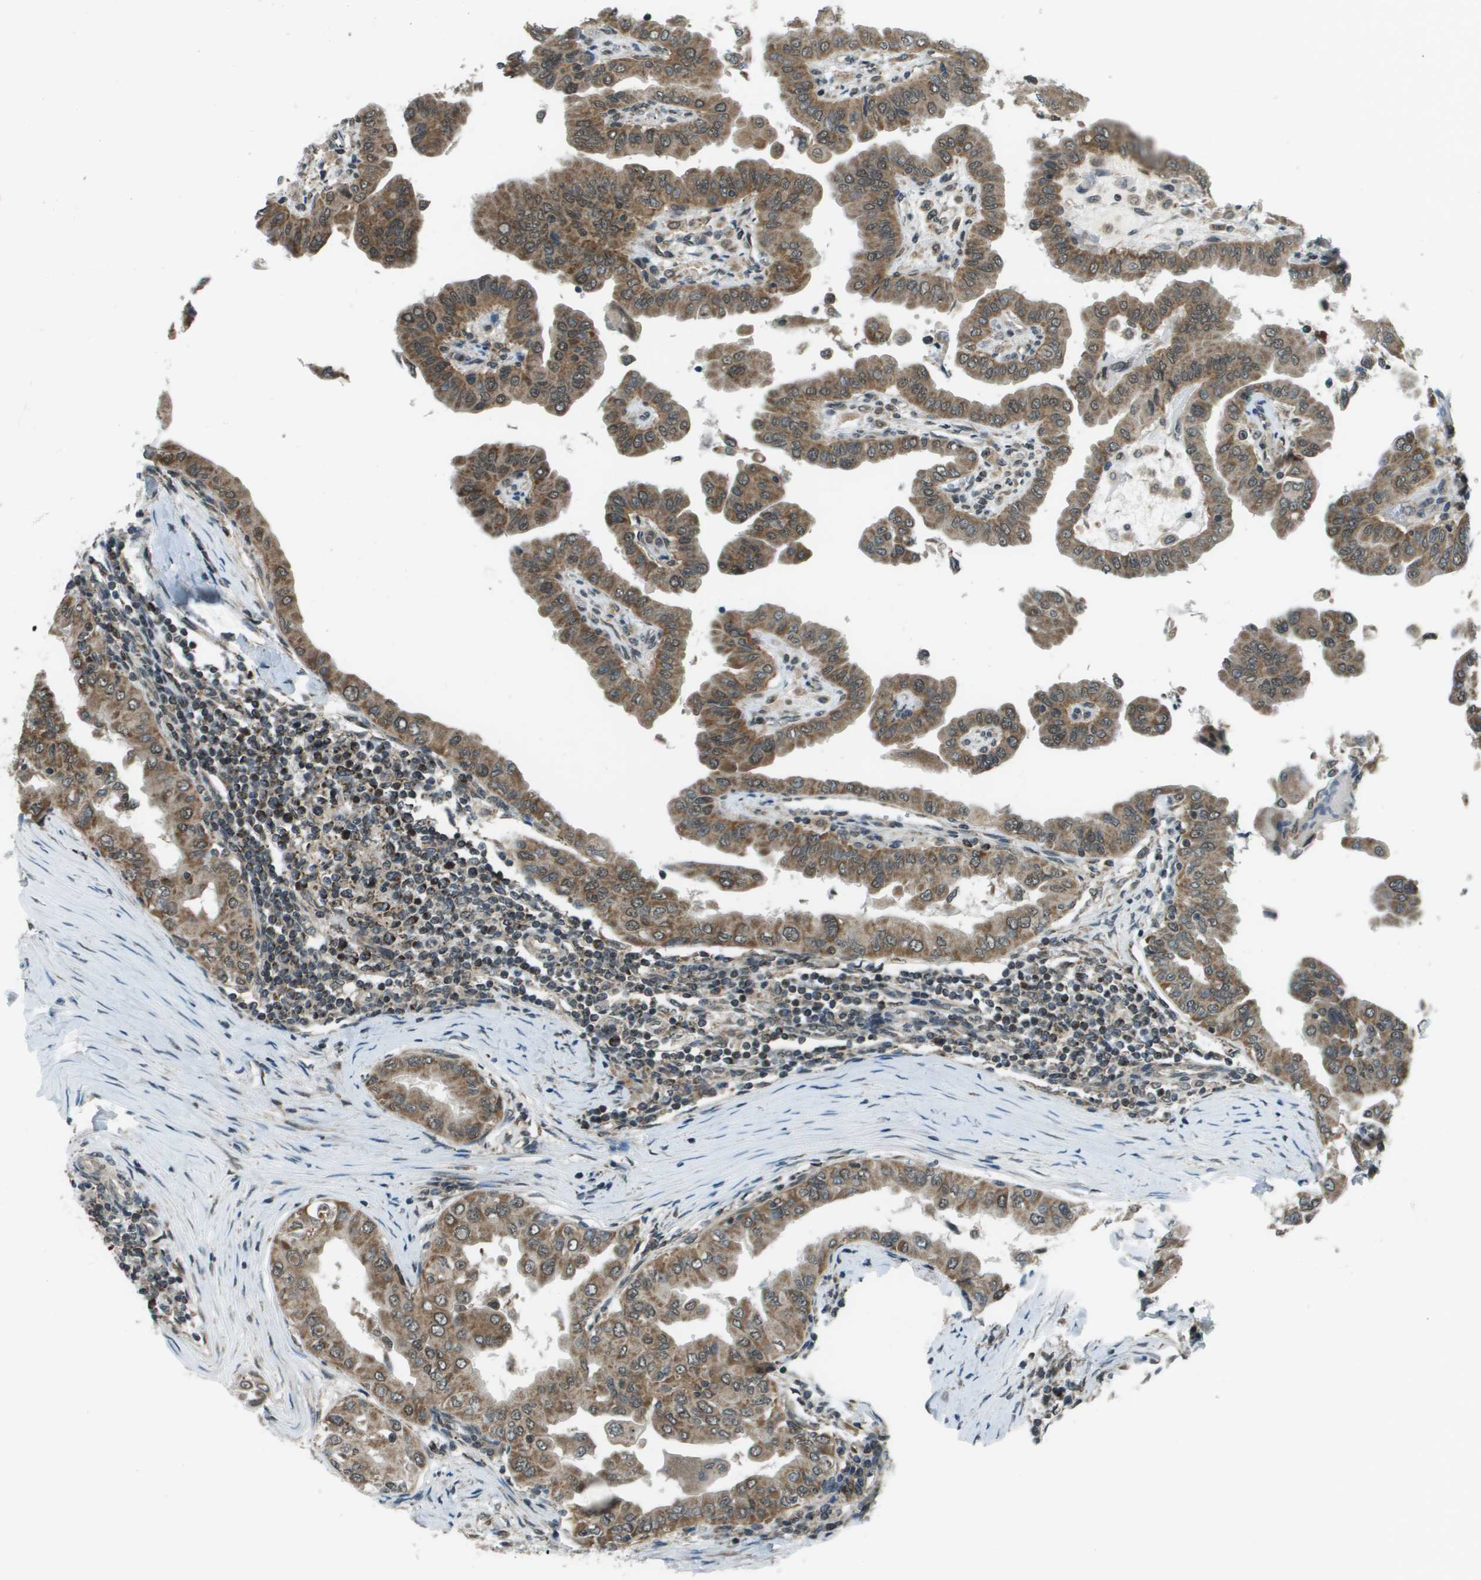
{"staining": {"intensity": "moderate", "quantity": ">75%", "location": "cytoplasmic/membranous"}, "tissue": "thyroid cancer", "cell_type": "Tumor cells", "image_type": "cancer", "snomed": [{"axis": "morphology", "description": "Papillary adenocarcinoma, NOS"}, {"axis": "topography", "description": "Thyroid gland"}], "caption": "Immunohistochemistry image of neoplastic tissue: thyroid cancer stained using immunohistochemistry (IHC) reveals medium levels of moderate protein expression localized specifically in the cytoplasmic/membranous of tumor cells, appearing as a cytoplasmic/membranous brown color.", "gene": "PPFIA1", "patient": {"sex": "male", "age": 33}}